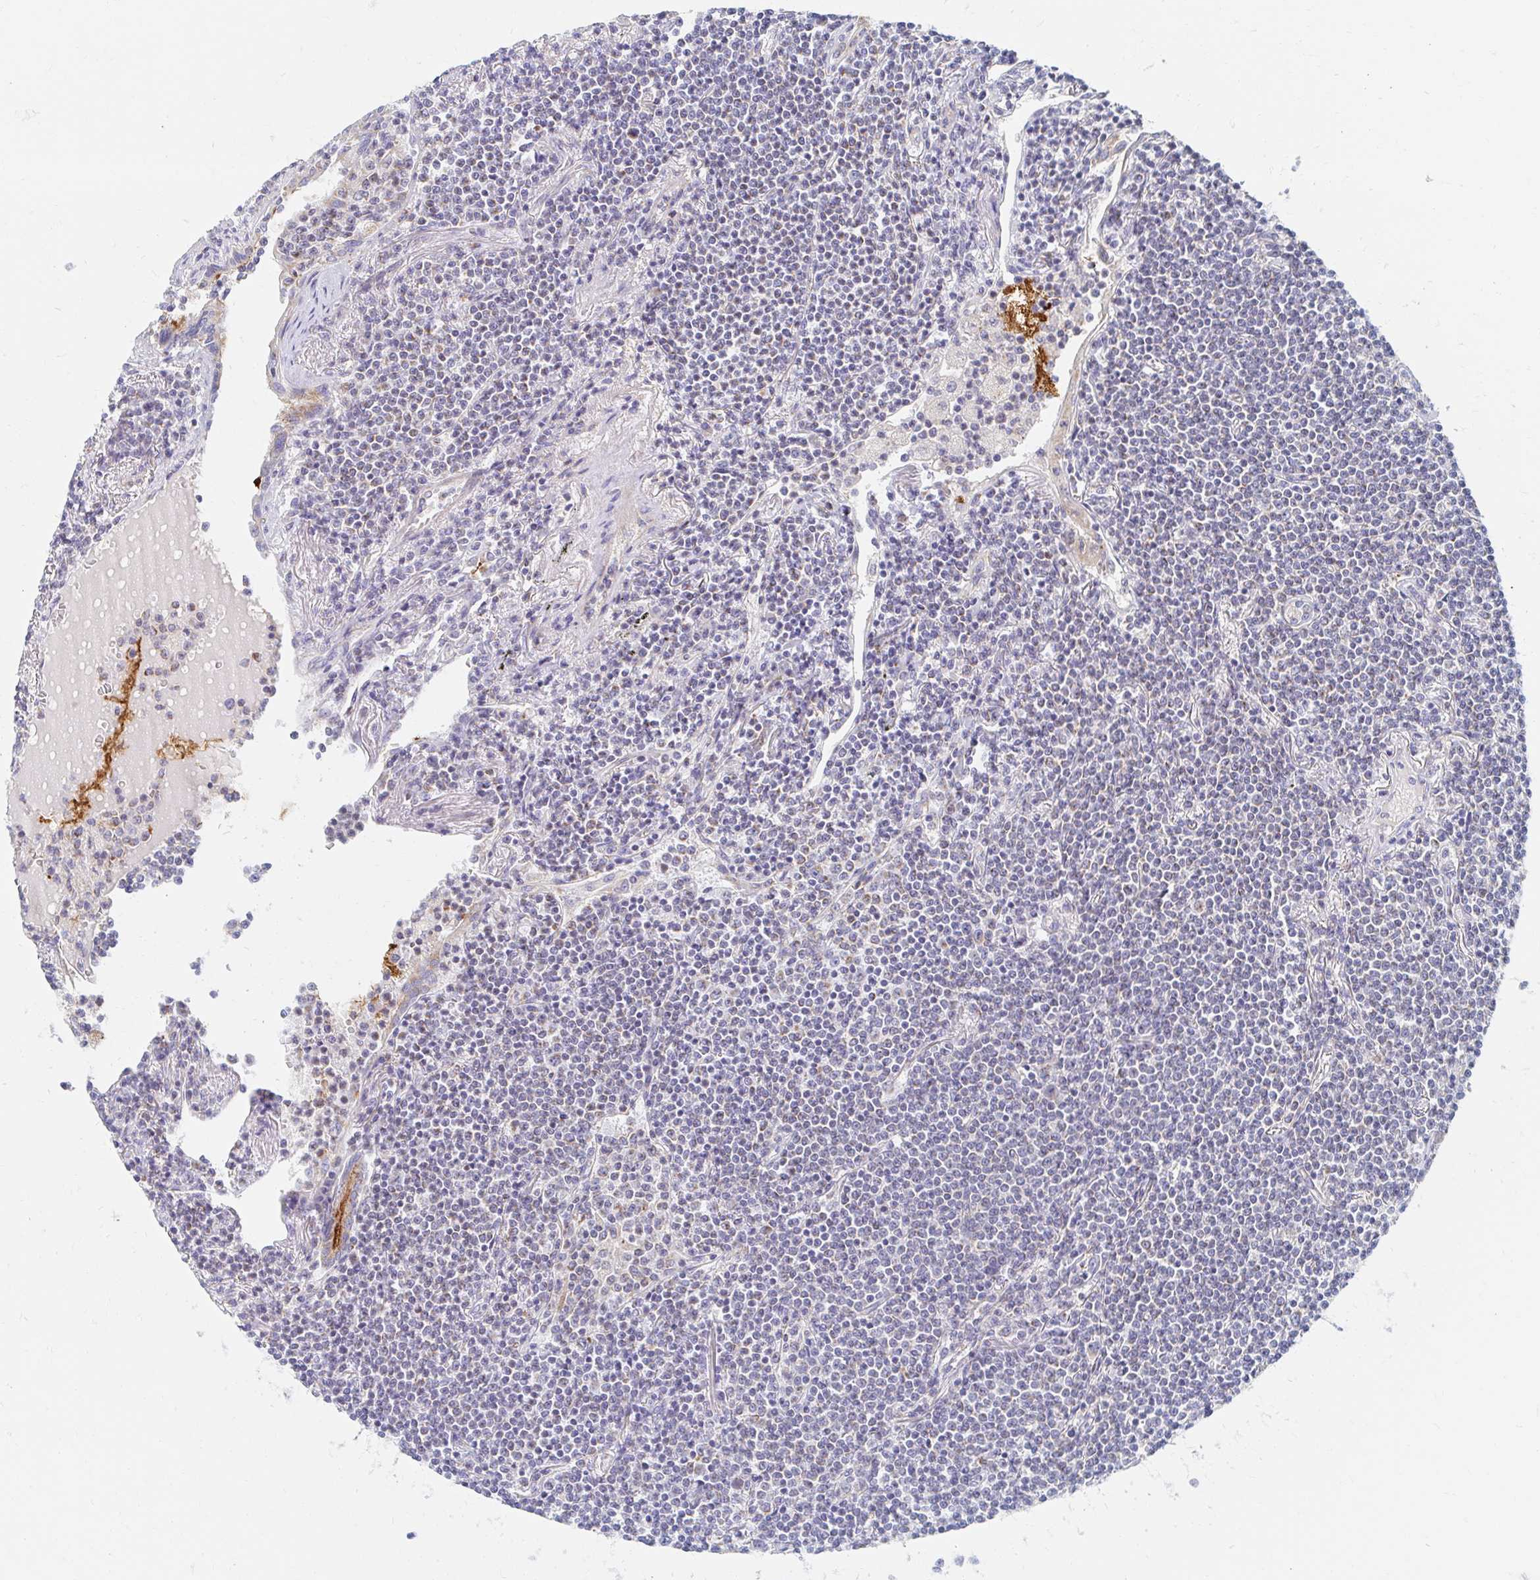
{"staining": {"intensity": "negative", "quantity": "none", "location": "none"}, "tissue": "lymphoma", "cell_type": "Tumor cells", "image_type": "cancer", "snomed": [{"axis": "morphology", "description": "Malignant lymphoma, non-Hodgkin's type, Low grade"}, {"axis": "topography", "description": "Lung"}], "caption": "Lymphoma stained for a protein using immunohistochemistry (IHC) reveals no expression tumor cells.", "gene": "MAVS", "patient": {"sex": "female", "age": 71}}